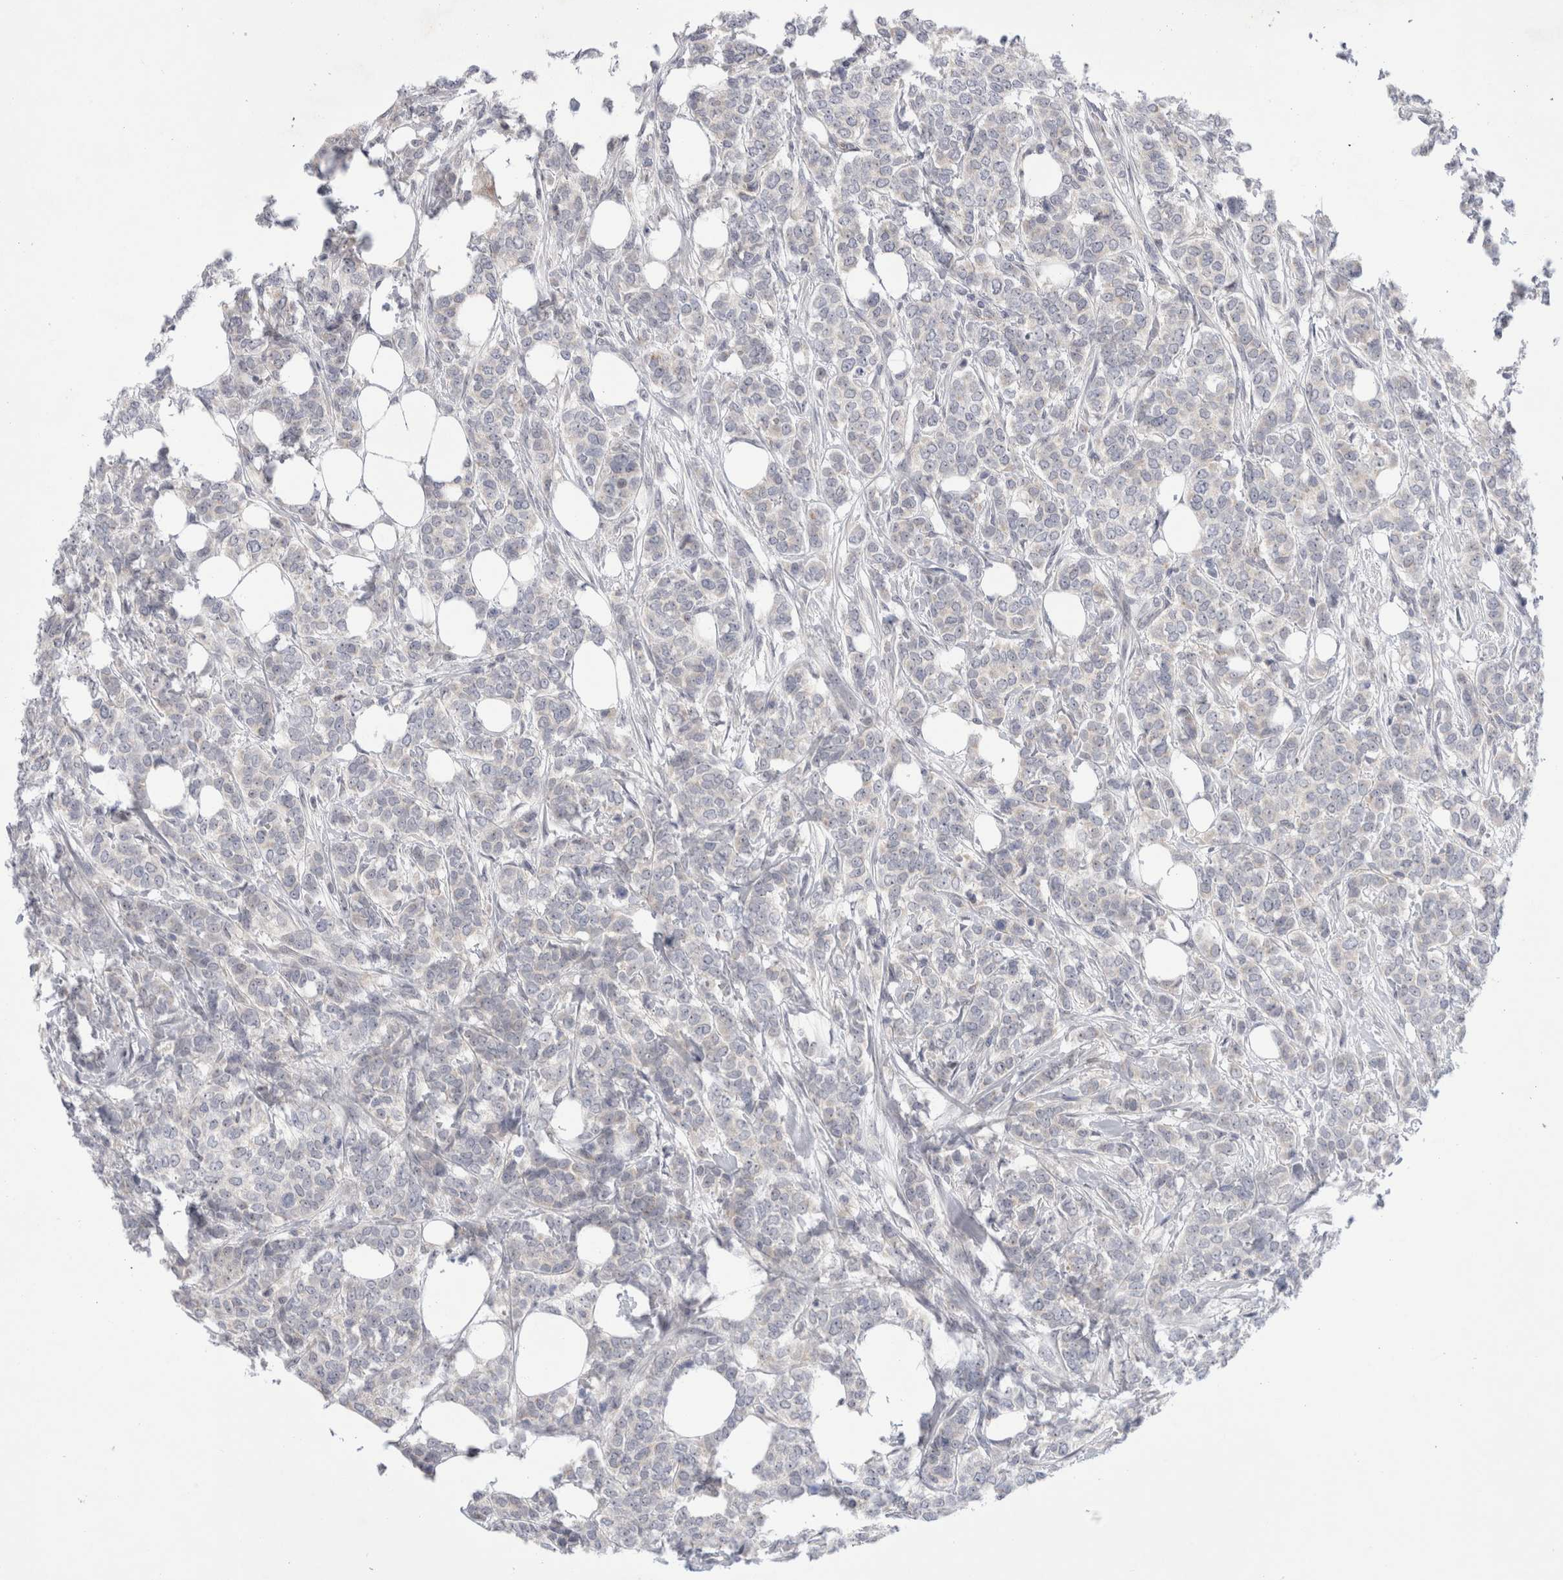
{"staining": {"intensity": "weak", "quantity": ">75%", "location": "nuclear"}, "tissue": "breast cancer", "cell_type": "Tumor cells", "image_type": "cancer", "snomed": [{"axis": "morphology", "description": "Lobular carcinoma"}, {"axis": "topography", "description": "Skin"}, {"axis": "topography", "description": "Breast"}], "caption": "Brown immunohistochemical staining in human breast cancer displays weak nuclear positivity in about >75% of tumor cells. (brown staining indicates protein expression, while blue staining denotes nuclei).", "gene": "CERS5", "patient": {"sex": "female", "age": 46}}